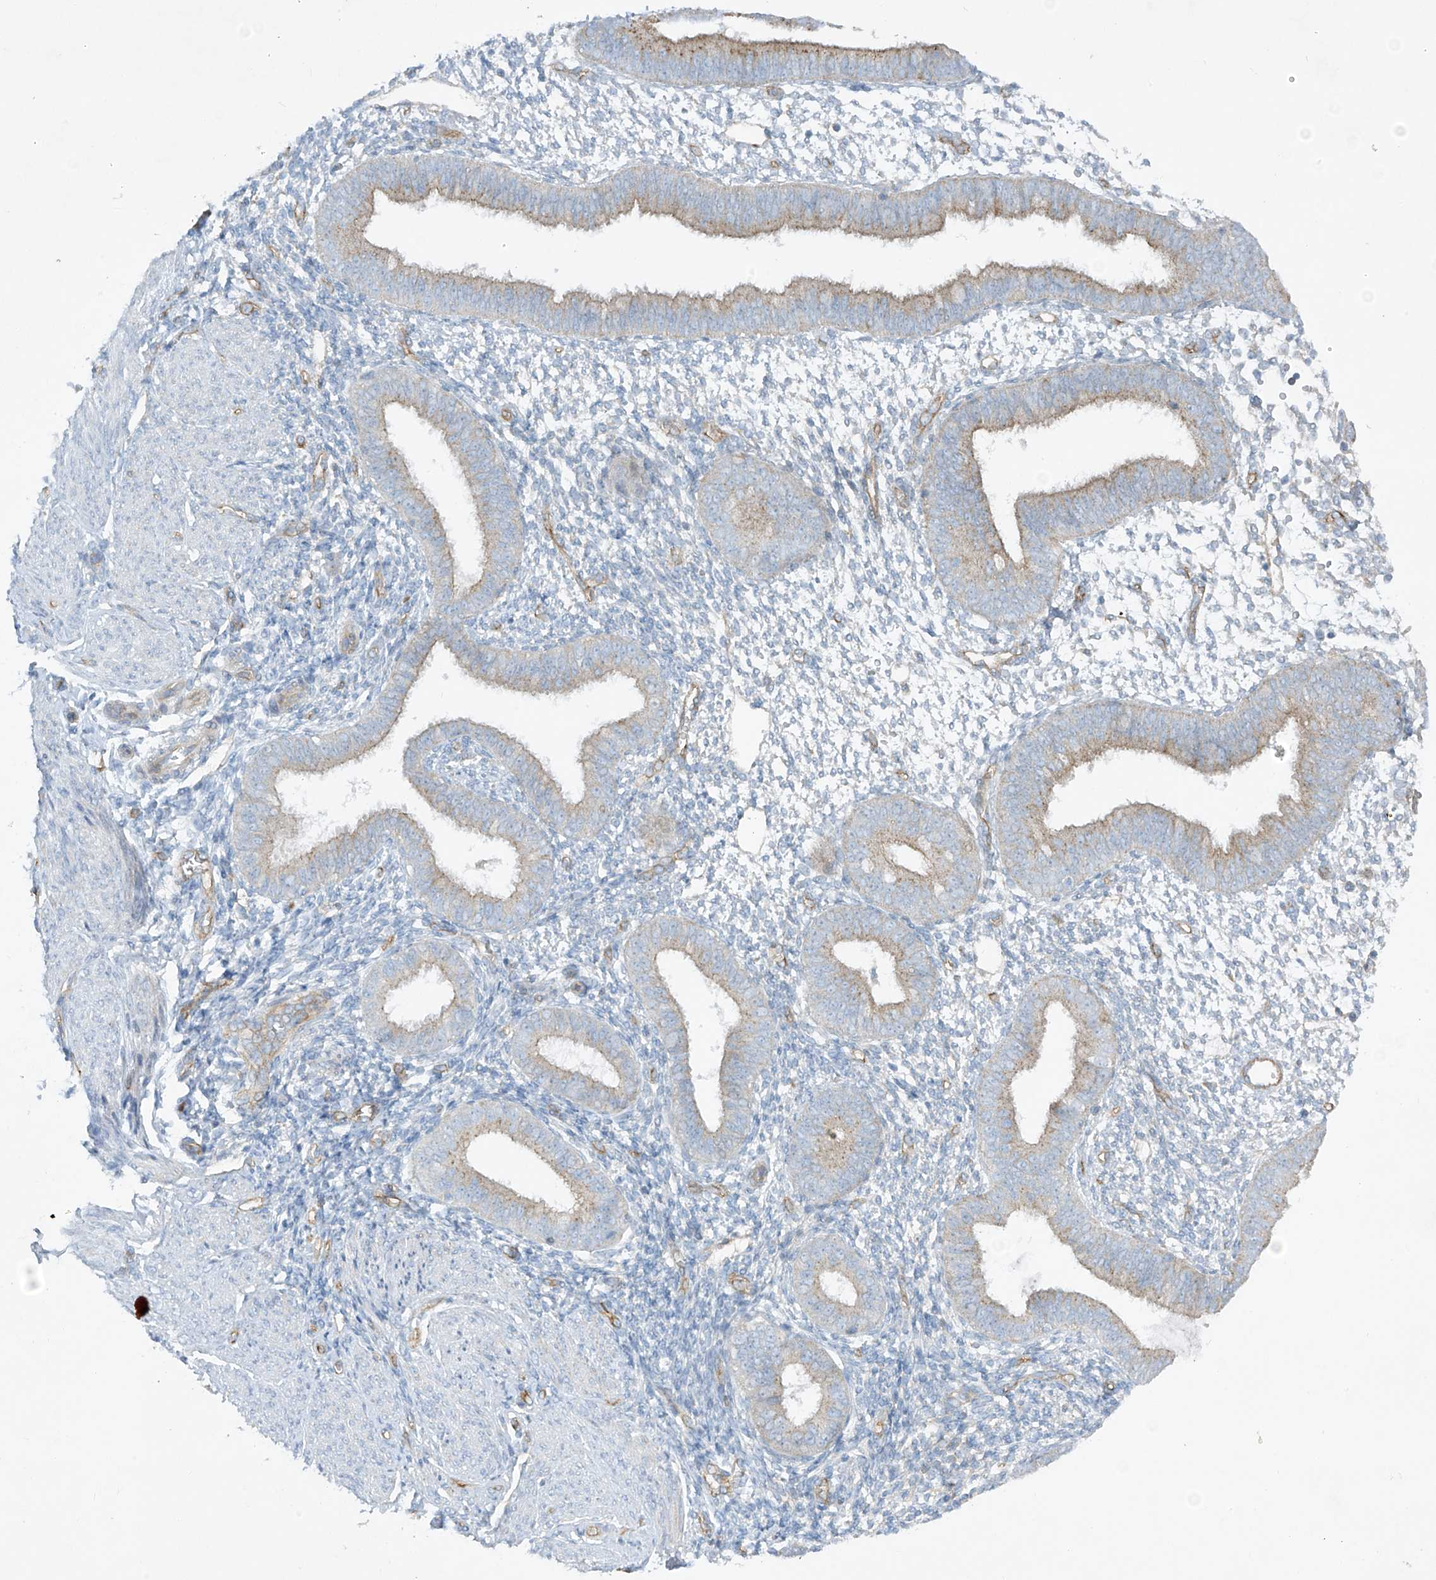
{"staining": {"intensity": "negative", "quantity": "none", "location": "none"}, "tissue": "endometrium", "cell_type": "Cells in endometrial stroma", "image_type": "normal", "snomed": [{"axis": "morphology", "description": "Normal tissue, NOS"}, {"axis": "topography", "description": "Uterus"}, {"axis": "topography", "description": "Endometrium"}], "caption": "DAB (3,3'-diaminobenzidine) immunohistochemical staining of unremarkable human endometrium exhibits no significant expression in cells in endometrial stroma.", "gene": "VAMP5", "patient": {"sex": "female", "age": 48}}